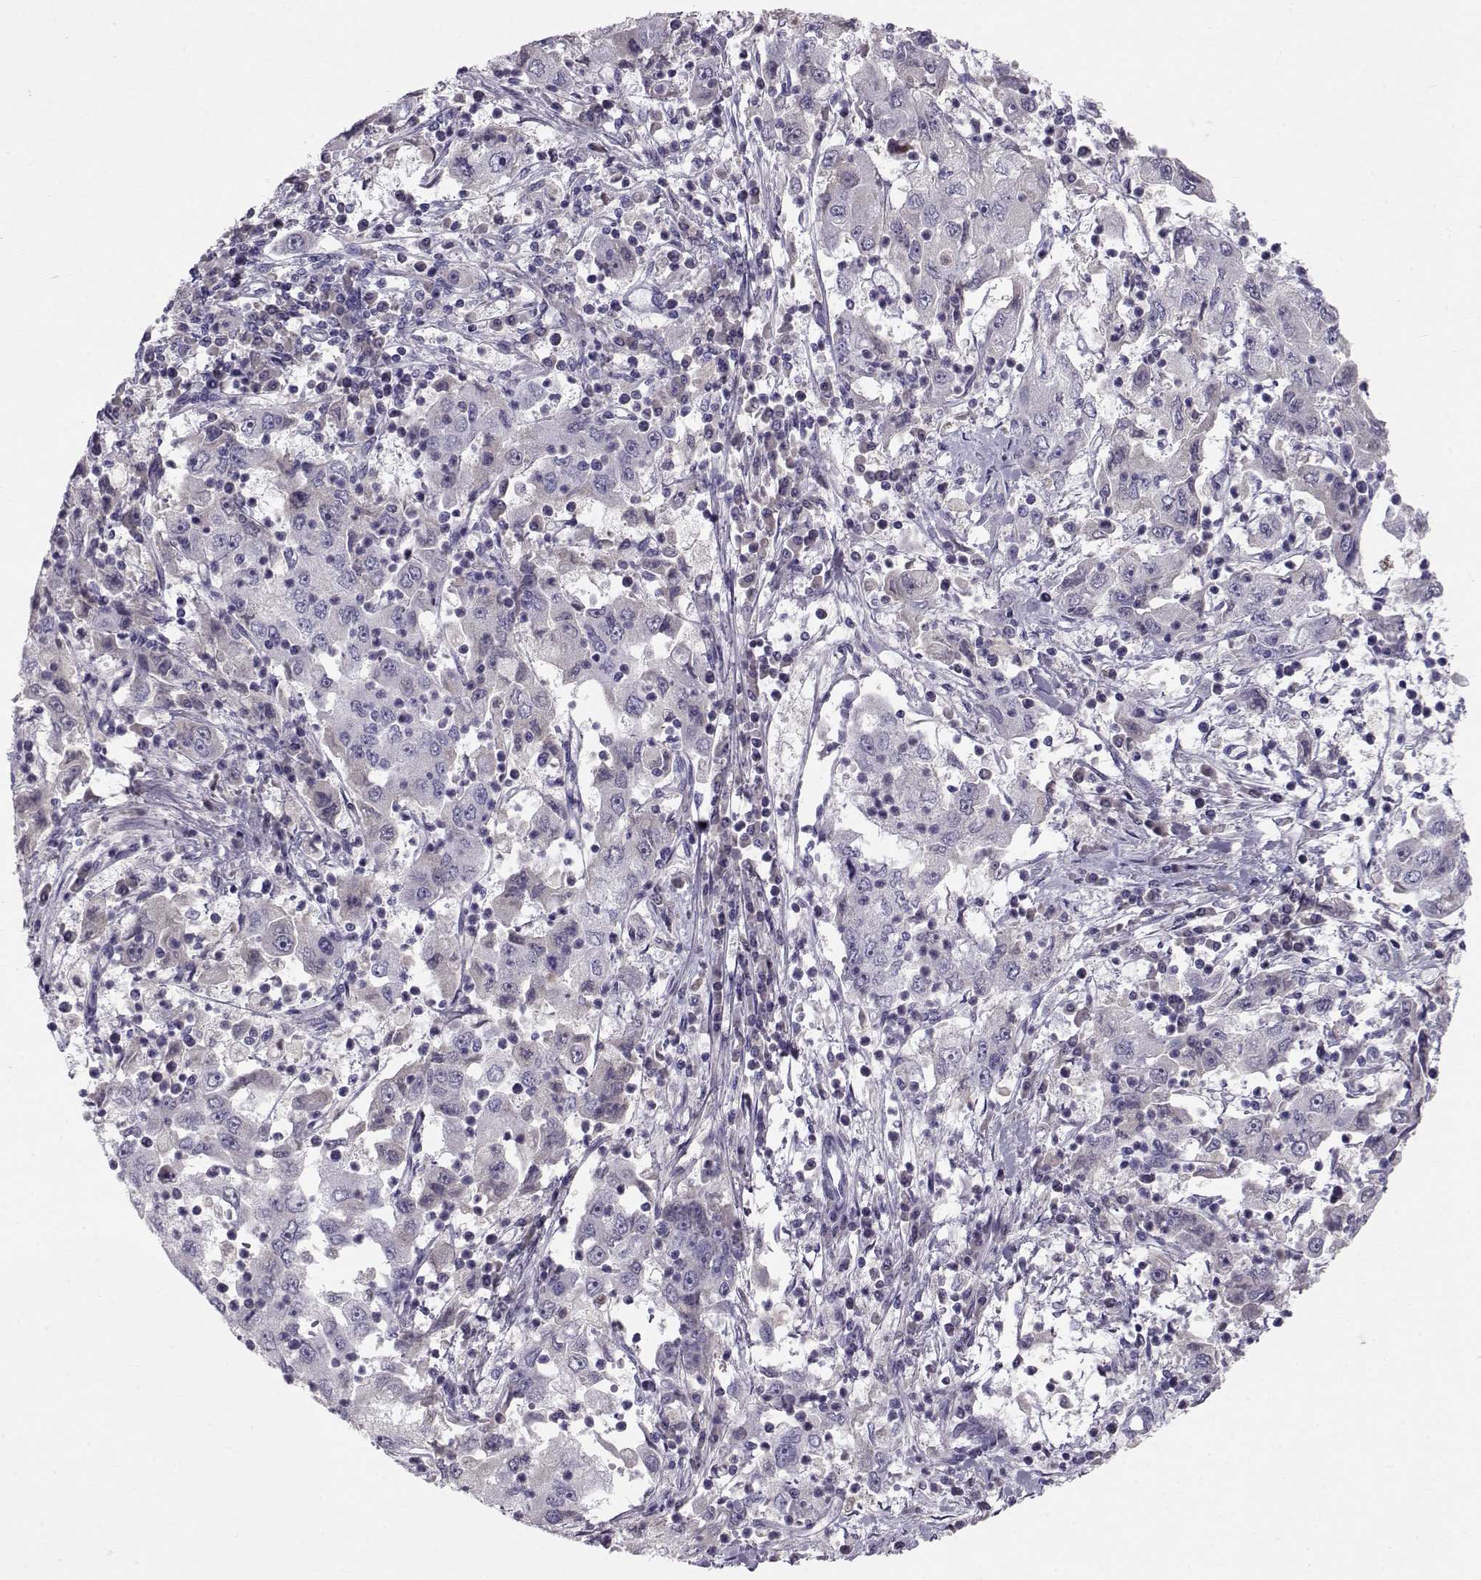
{"staining": {"intensity": "negative", "quantity": "none", "location": "none"}, "tissue": "cervical cancer", "cell_type": "Tumor cells", "image_type": "cancer", "snomed": [{"axis": "morphology", "description": "Squamous cell carcinoma, NOS"}, {"axis": "topography", "description": "Cervix"}], "caption": "Immunohistochemistry (IHC) of human cervical cancer (squamous cell carcinoma) shows no expression in tumor cells.", "gene": "GPR26", "patient": {"sex": "female", "age": 36}}